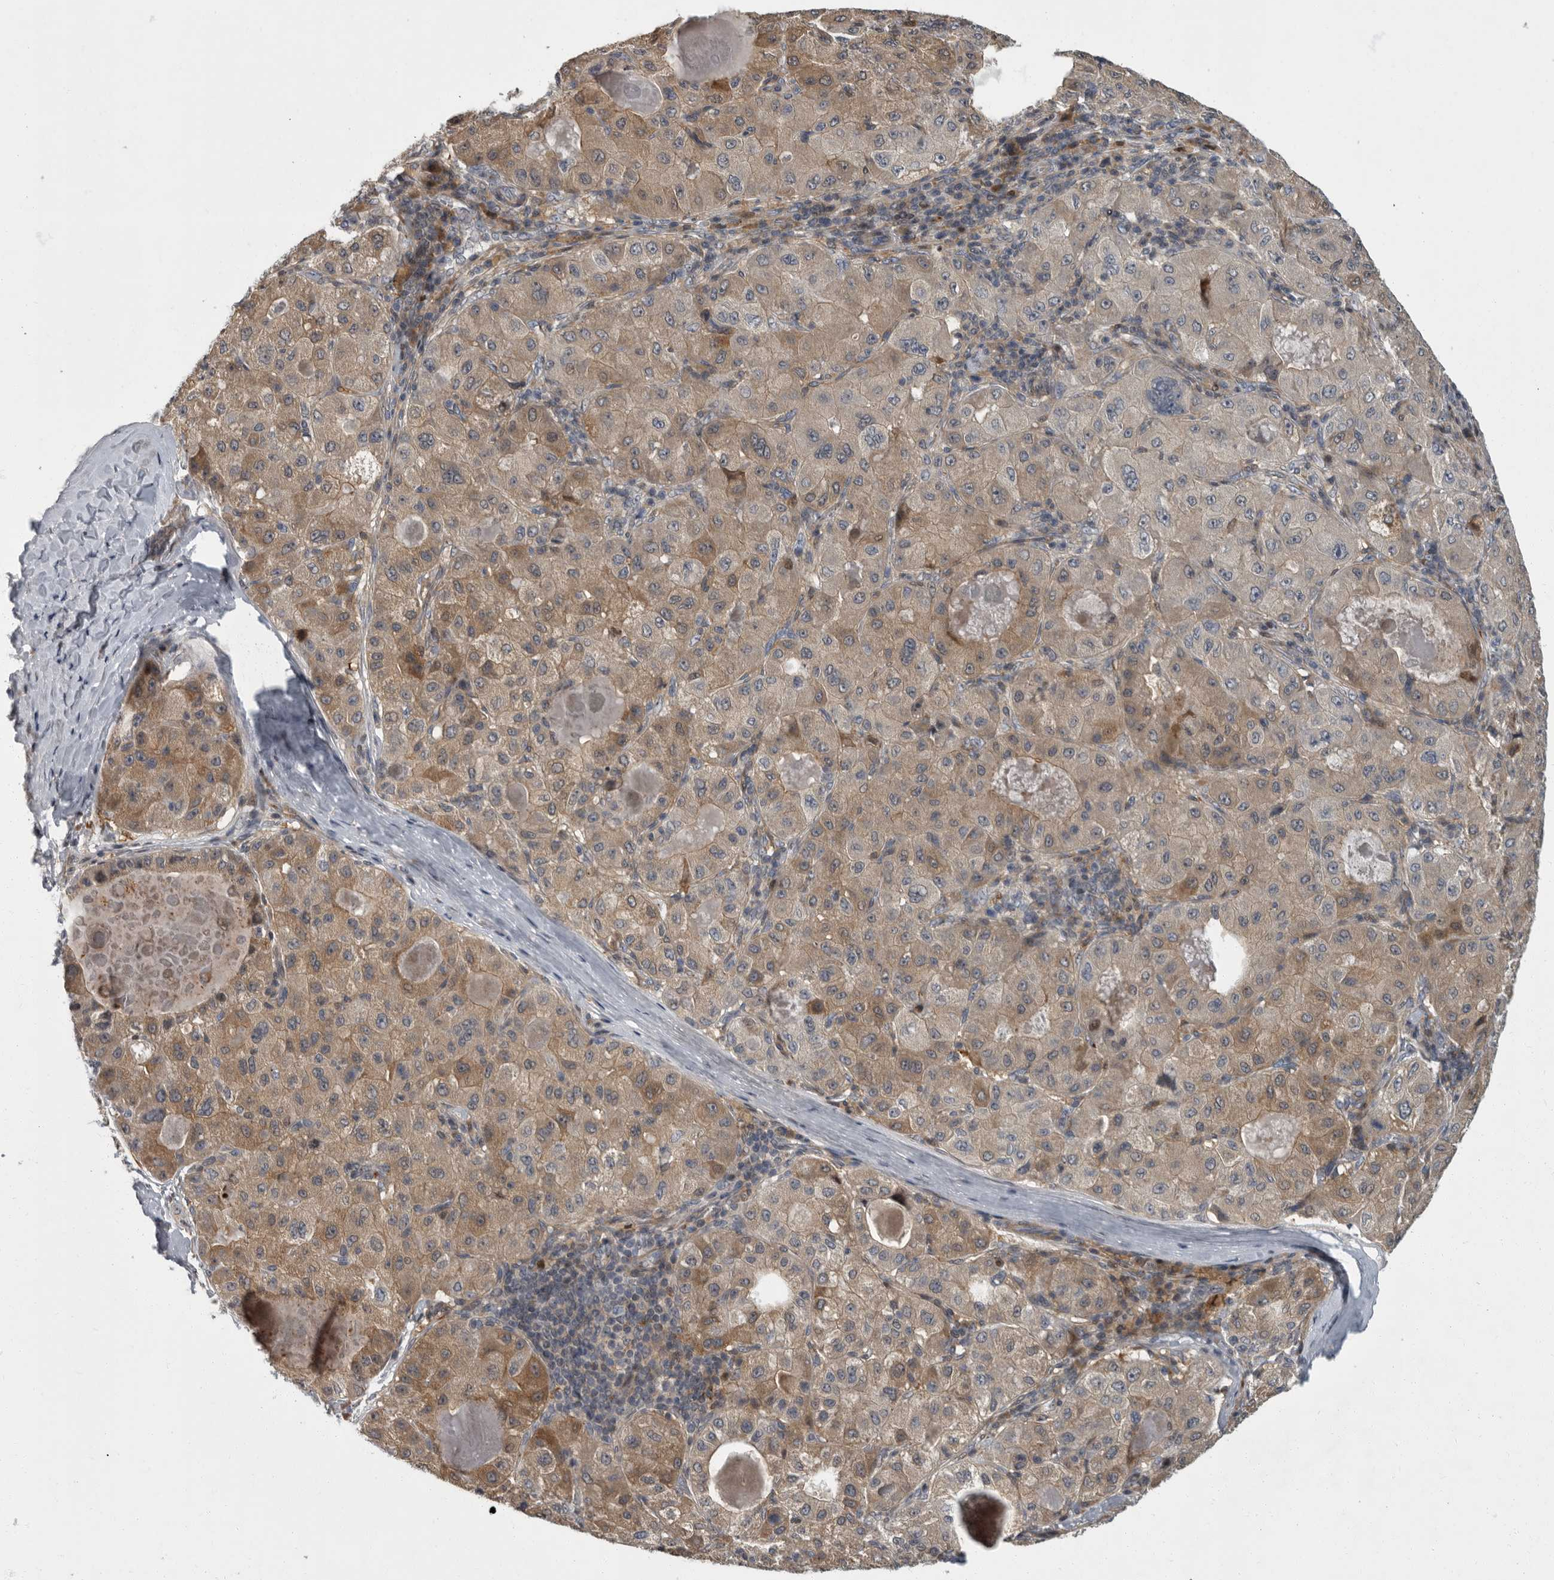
{"staining": {"intensity": "moderate", "quantity": "25%-75%", "location": "cytoplasmic/membranous"}, "tissue": "liver cancer", "cell_type": "Tumor cells", "image_type": "cancer", "snomed": [{"axis": "morphology", "description": "Carcinoma, Hepatocellular, NOS"}, {"axis": "topography", "description": "Liver"}], "caption": "There is medium levels of moderate cytoplasmic/membranous positivity in tumor cells of liver cancer (hepatocellular carcinoma), as demonstrated by immunohistochemical staining (brown color).", "gene": "PDE7A", "patient": {"sex": "male", "age": 80}}